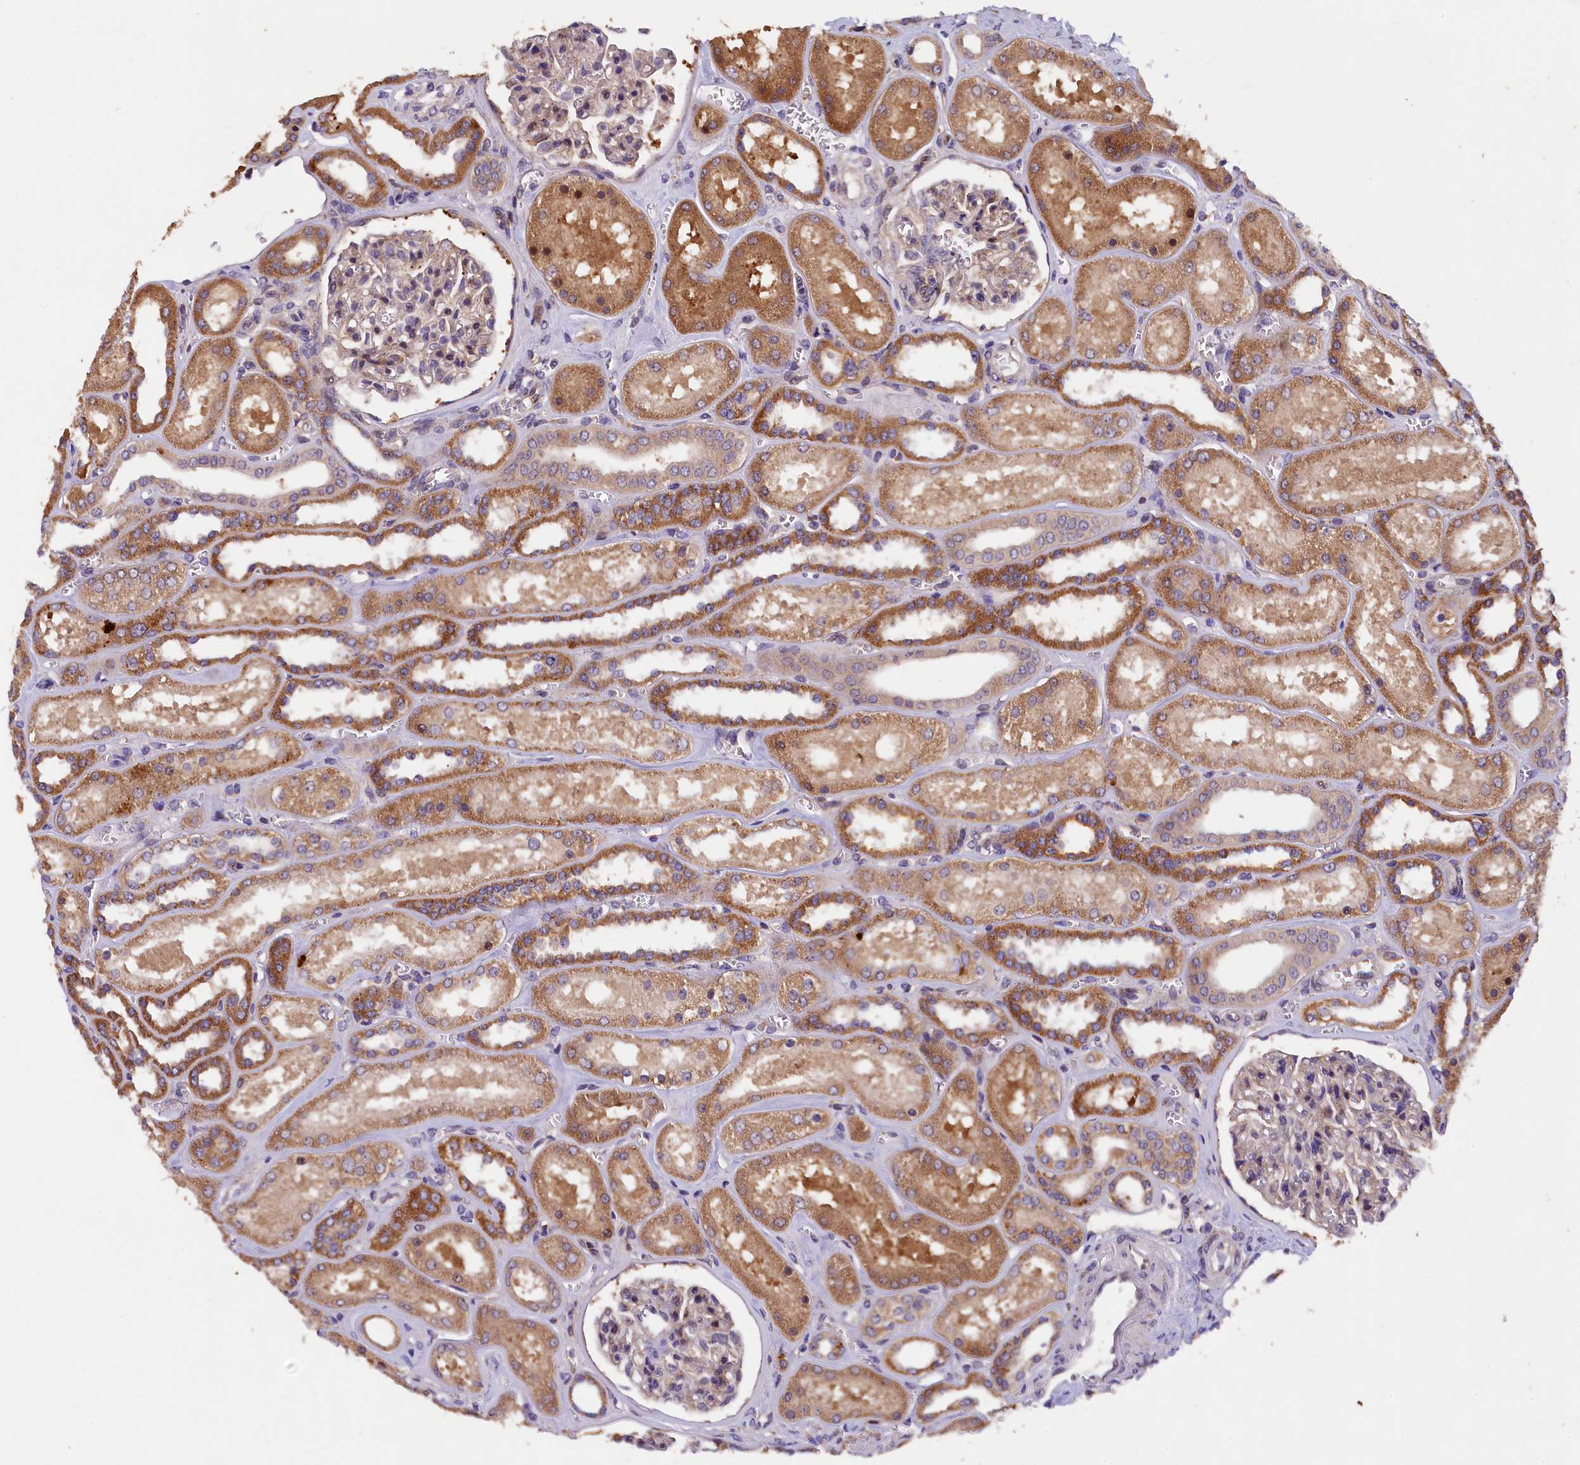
{"staining": {"intensity": "weak", "quantity": "25%-75%", "location": "cytoplasmic/membranous"}, "tissue": "kidney", "cell_type": "Cells in glomeruli", "image_type": "normal", "snomed": [{"axis": "morphology", "description": "Normal tissue, NOS"}, {"axis": "morphology", "description": "Adenocarcinoma, NOS"}, {"axis": "topography", "description": "Kidney"}], "caption": "IHC photomicrograph of benign human kidney stained for a protein (brown), which demonstrates low levels of weak cytoplasmic/membranous positivity in about 25%-75% of cells in glomeruli.", "gene": "NAIP", "patient": {"sex": "female", "age": 68}}